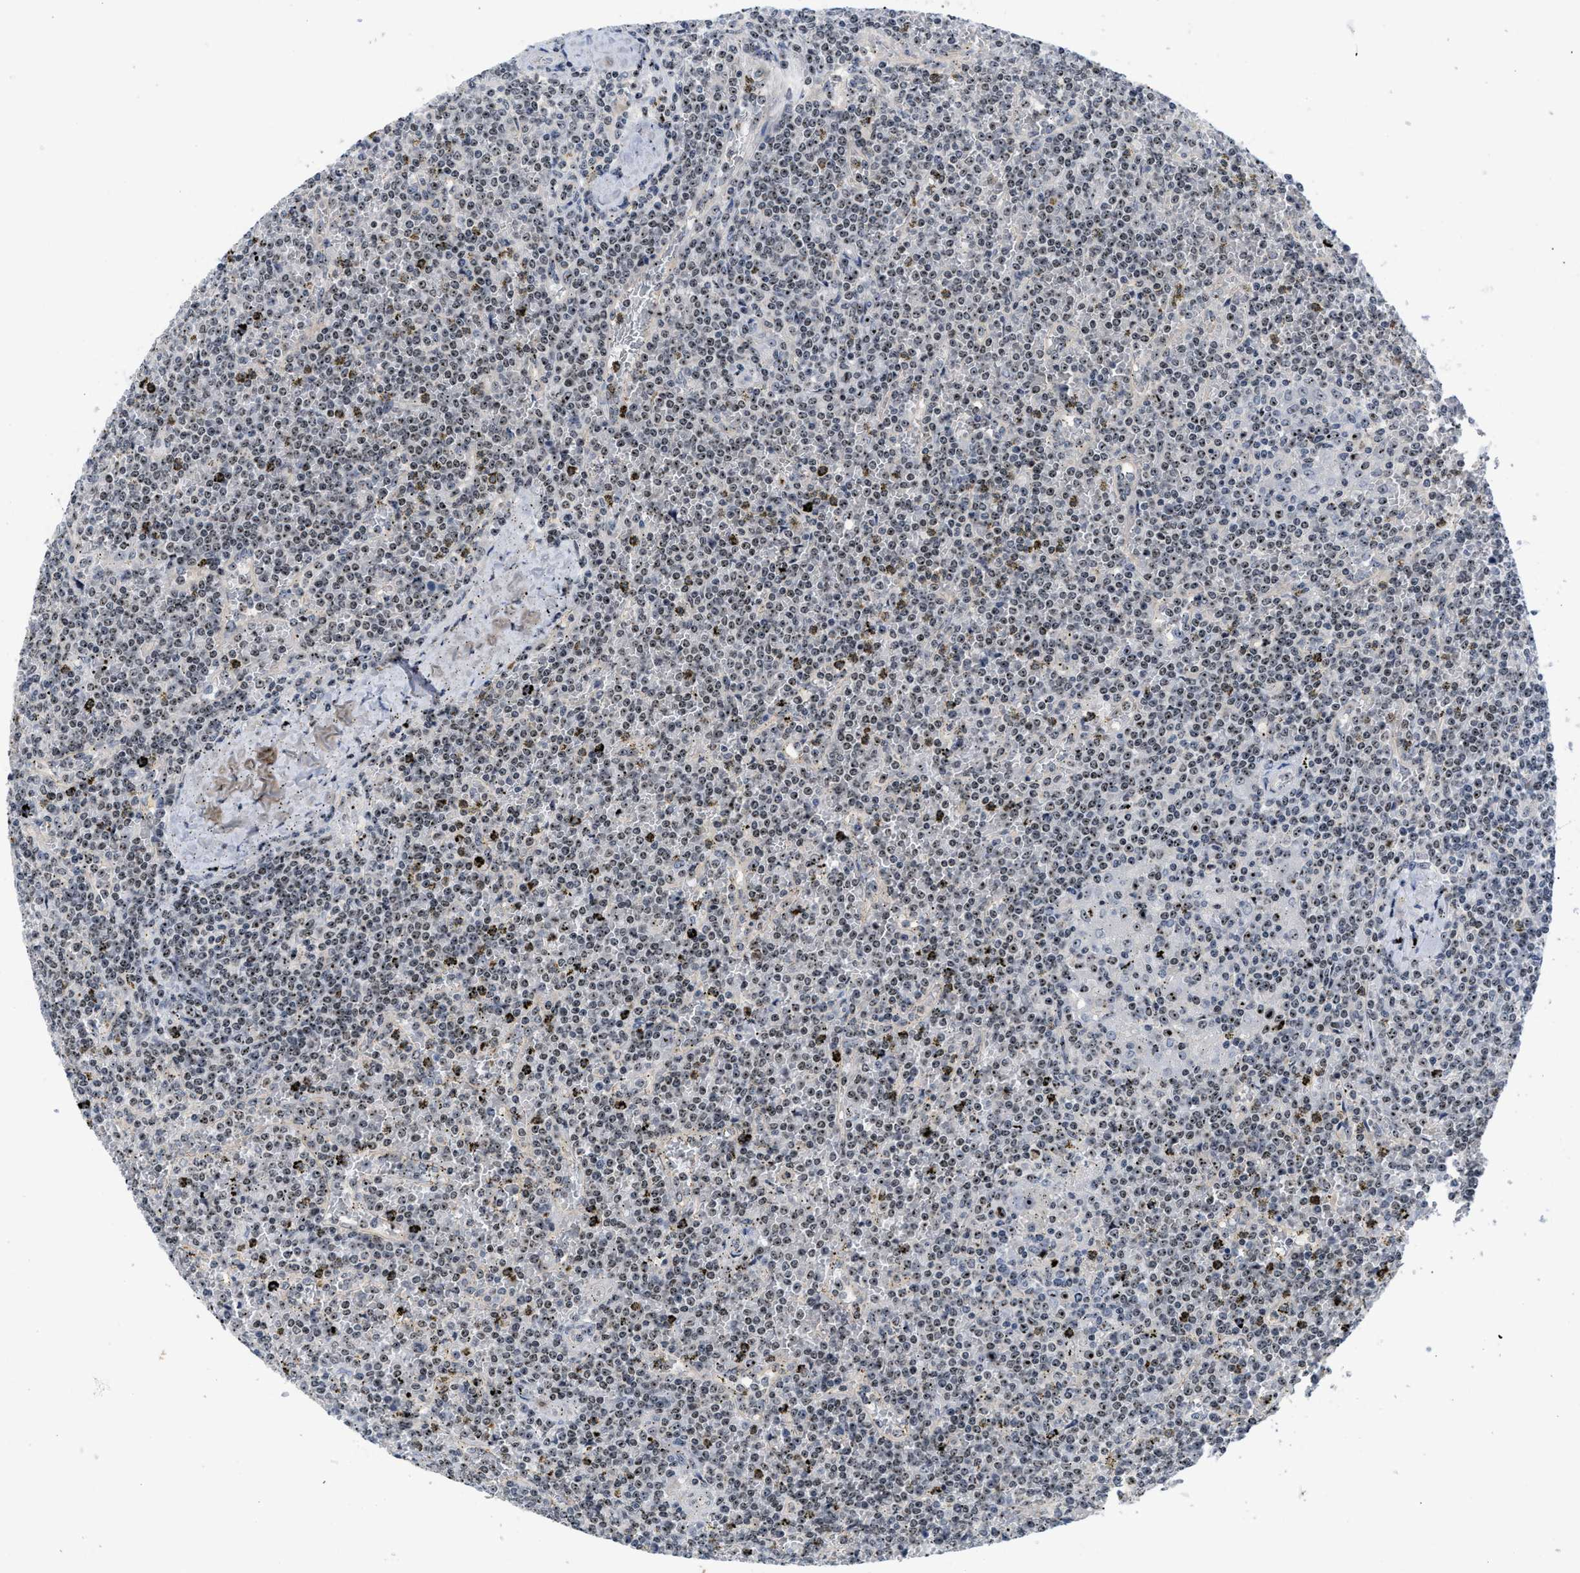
{"staining": {"intensity": "moderate", "quantity": ">75%", "location": "nuclear"}, "tissue": "lymphoma", "cell_type": "Tumor cells", "image_type": "cancer", "snomed": [{"axis": "morphology", "description": "Malignant lymphoma, non-Hodgkin's type, Low grade"}, {"axis": "topography", "description": "Spleen"}], "caption": "Protein staining exhibits moderate nuclear staining in about >75% of tumor cells in low-grade malignant lymphoma, non-Hodgkin's type.", "gene": "NOP58", "patient": {"sex": "female", "age": 19}}